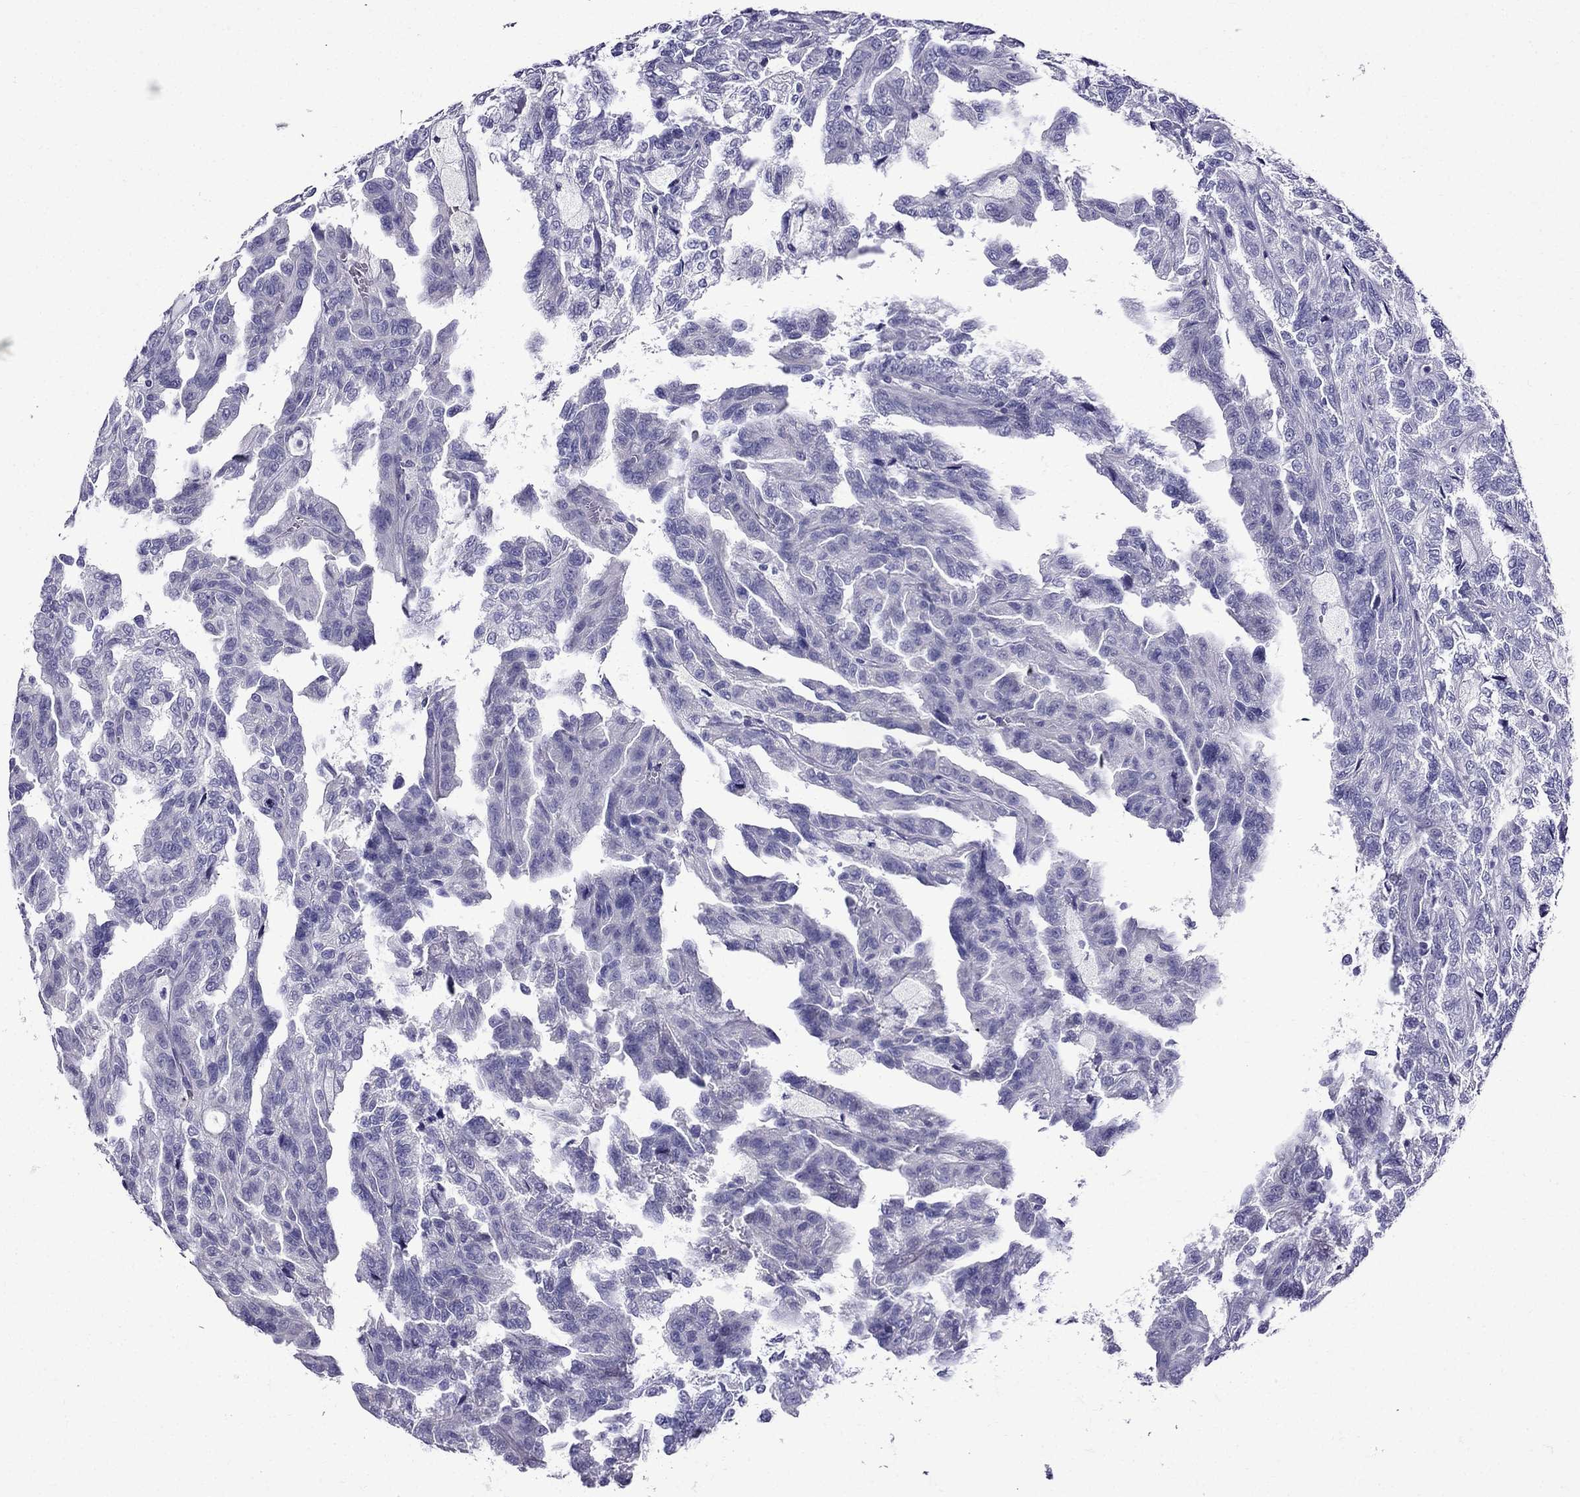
{"staining": {"intensity": "negative", "quantity": "none", "location": "none"}, "tissue": "renal cancer", "cell_type": "Tumor cells", "image_type": "cancer", "snomed": [{"axis": "morphology", "description": "Adenocarcinoma, NOS"}, {"axis": "topography", "description": "Kidney"}], "caption": "Image shows no protein staining in tumor cells of adenocarcinoma (renal) tissue.", "gene": "ERC2", "patient": {"sex": "male", "age": 79}}